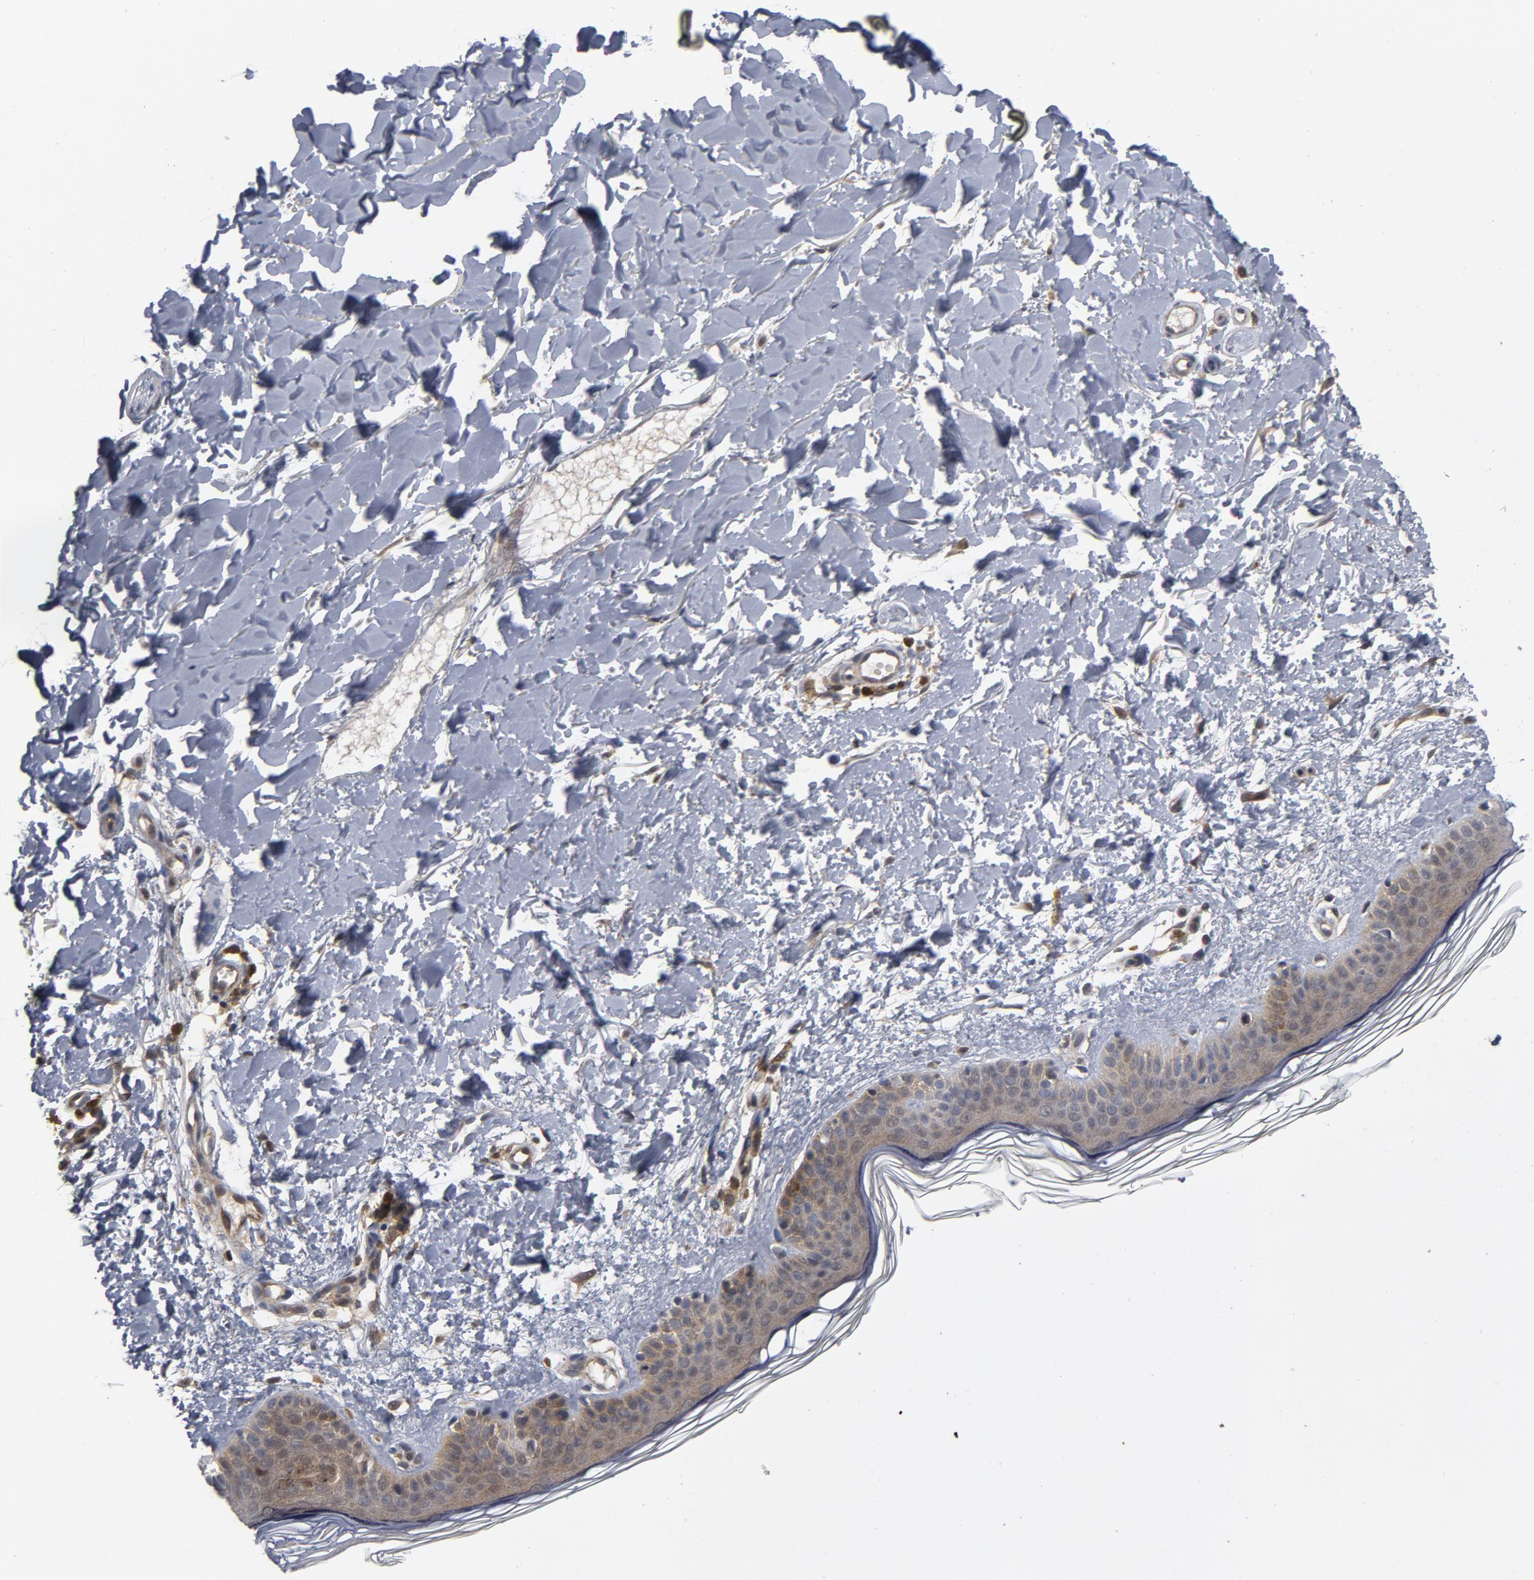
{"staining": {"intensity": "negative", "quantity": "none", "location": "none"}, "tissue": "skin", "cell_type": "Fibroblasts", "image_type": "normal", "snomed": [{"axis": "morphology", "description": "Normal tissue, NOS"}, {"axis": "topography", "description": "Skin"}], "caption": "Fibroblasts show no significant protein expression in unremarkable skin. (Immunohistochemistry (ihc), brightfield microscopy, high magnification).", "gene": "TRADD", "patient": {"sex": "female", "age": 56}}